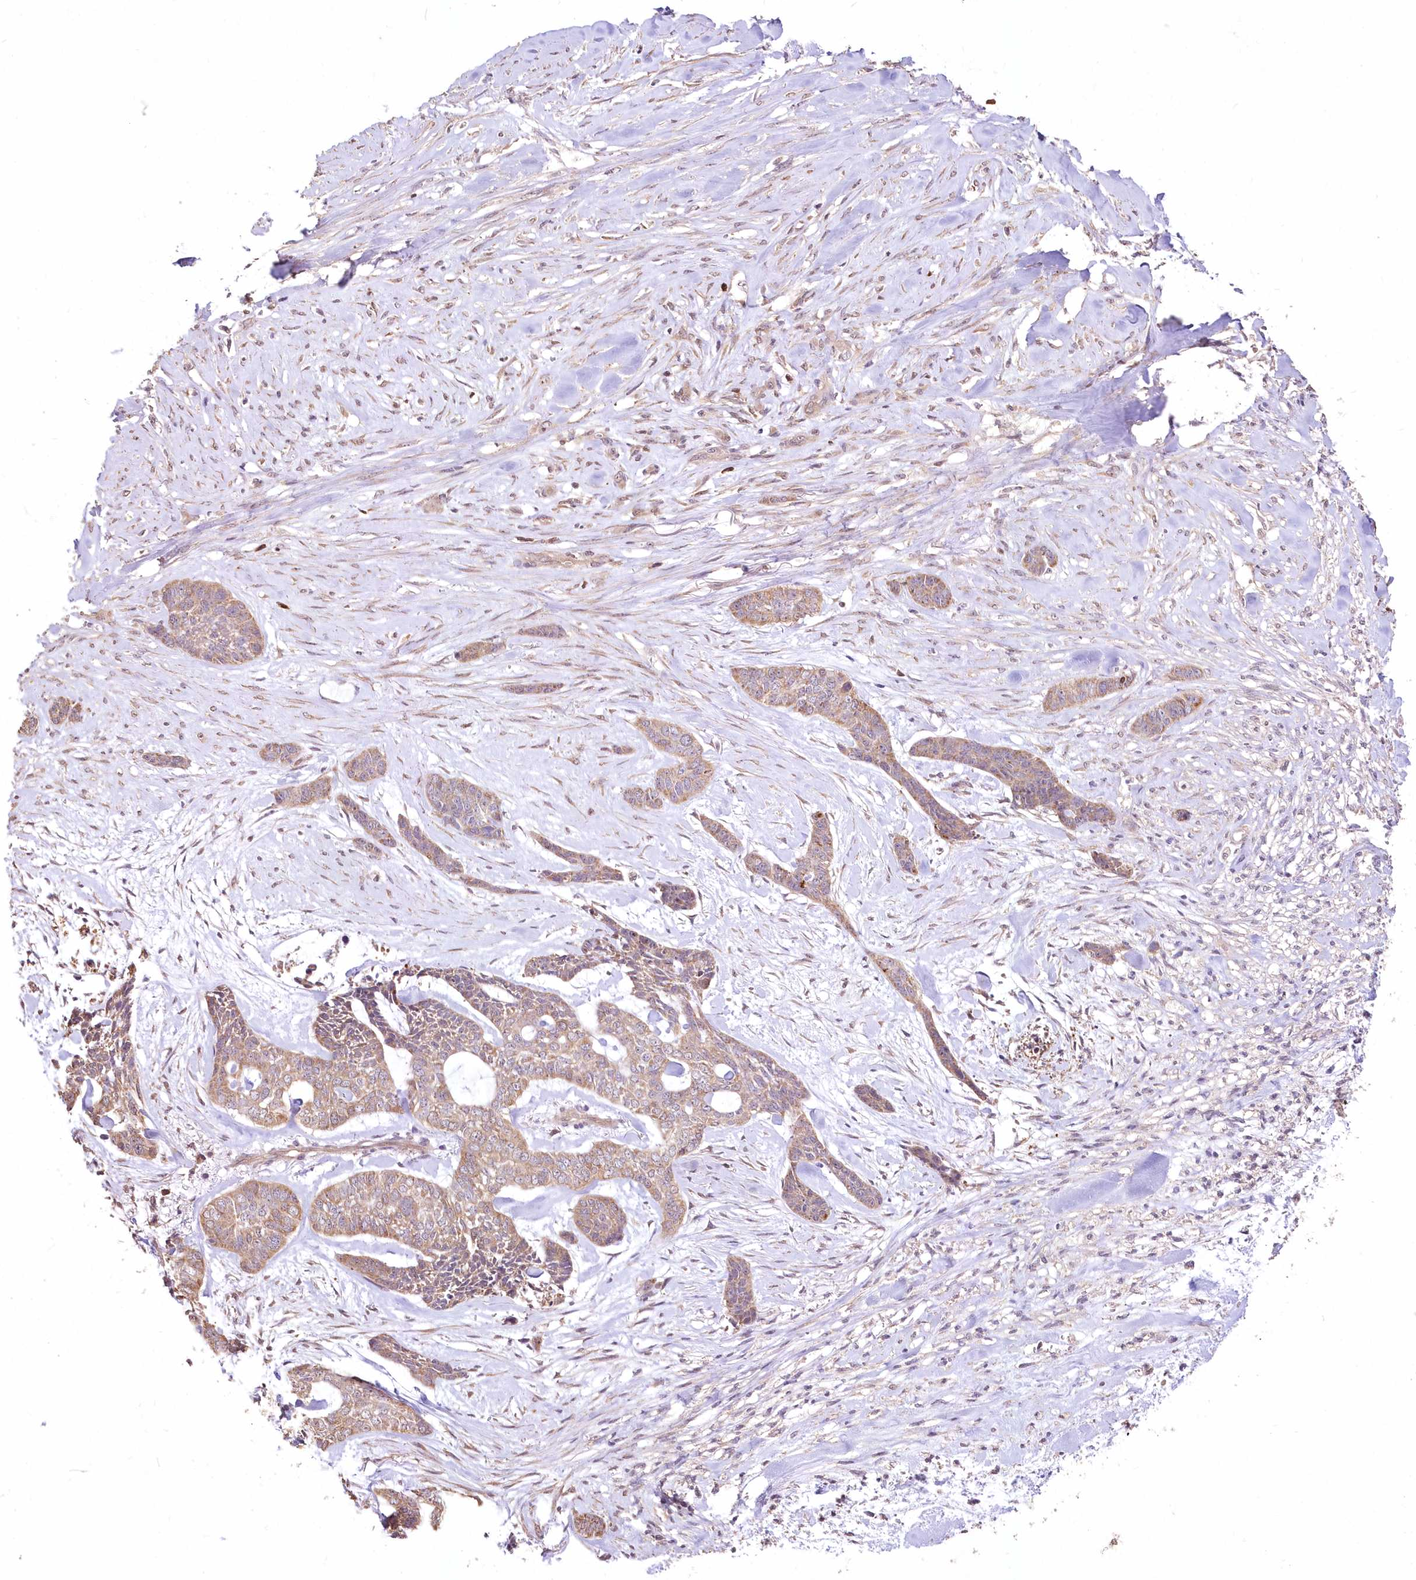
{"staining": {"intensity": "weak", "quantity": ">75%", "location": "cytoplasmic/membranous"}, "tissue": "skin cancer", "cell_type": "Tumor cells", "image_type": "cancer", "snomed": [{"axis": "morphology", "description": "Basal cell carcinoma"}, {"axis": "topography", "description": "Skin"}], "caption": "This photomicrograph displays IHC staining of human skin cancer, with low weak cytoplasmic/membranous positivity in approximately >75% of tumor cells.", "gene": "STK17B", "patient": {"sex": "female", "age": 64}}